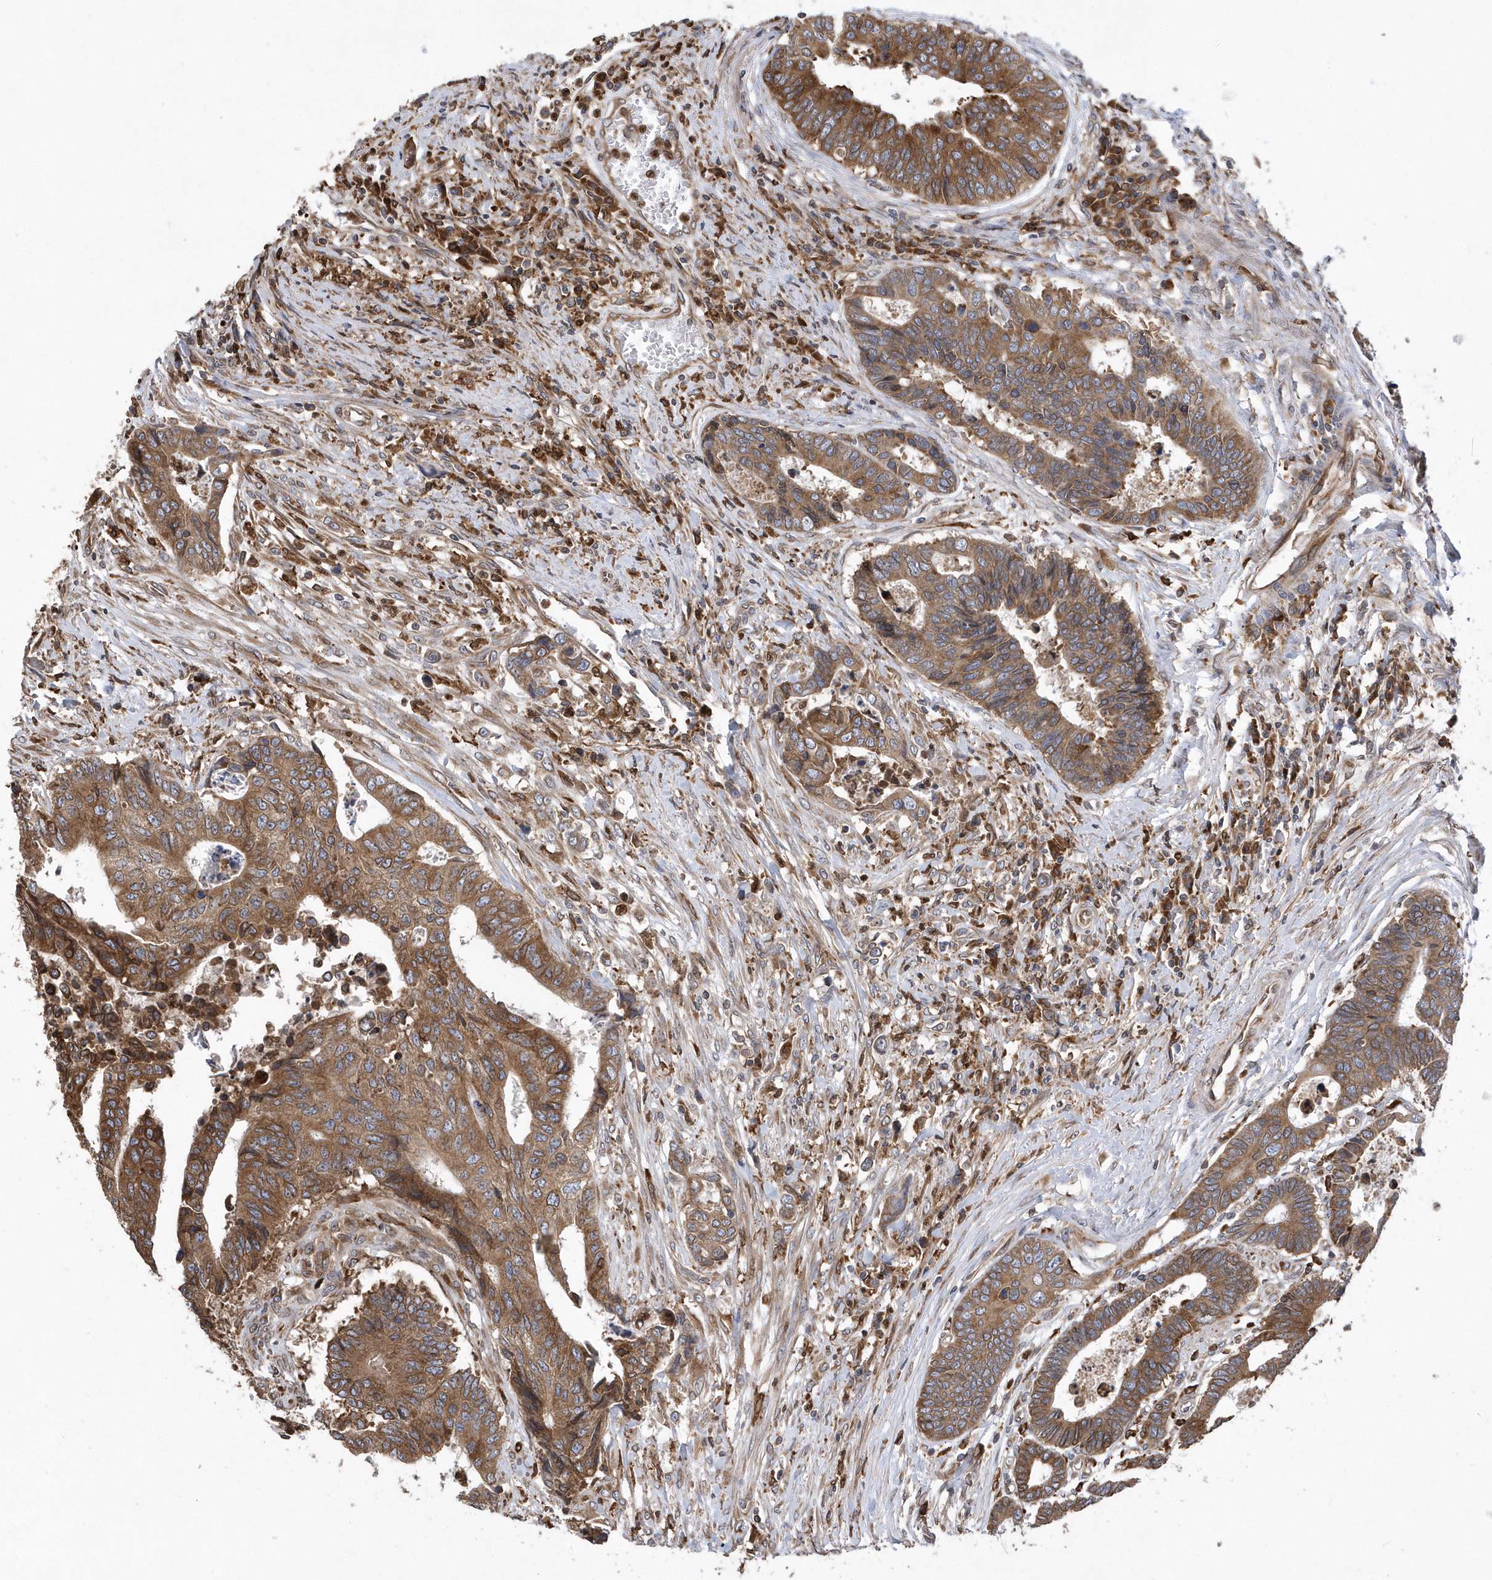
{"staining": {"intensity": "moderate", "quantity": ">75%", "location": "cytoplasmic/membranous"}, "tissue": "colorectal cancer", "cell_type": "Tumor cells", "image_type": "cancer", "snomed": [{"axis": "morphology", "description": "Adenocarcinoma, NOS"}, {"axis": "topography", "description": "Rectum"}], "caption": "A photomicrograph showing moderate cytoplasmic/membranous staining in approximately >75% of tumor cells in colorectal adenocarcinoma, as visualized by brown immunohistochemical staining.", "gene": "VAMP7", "patient": {"sex": "male", "age": 84}}